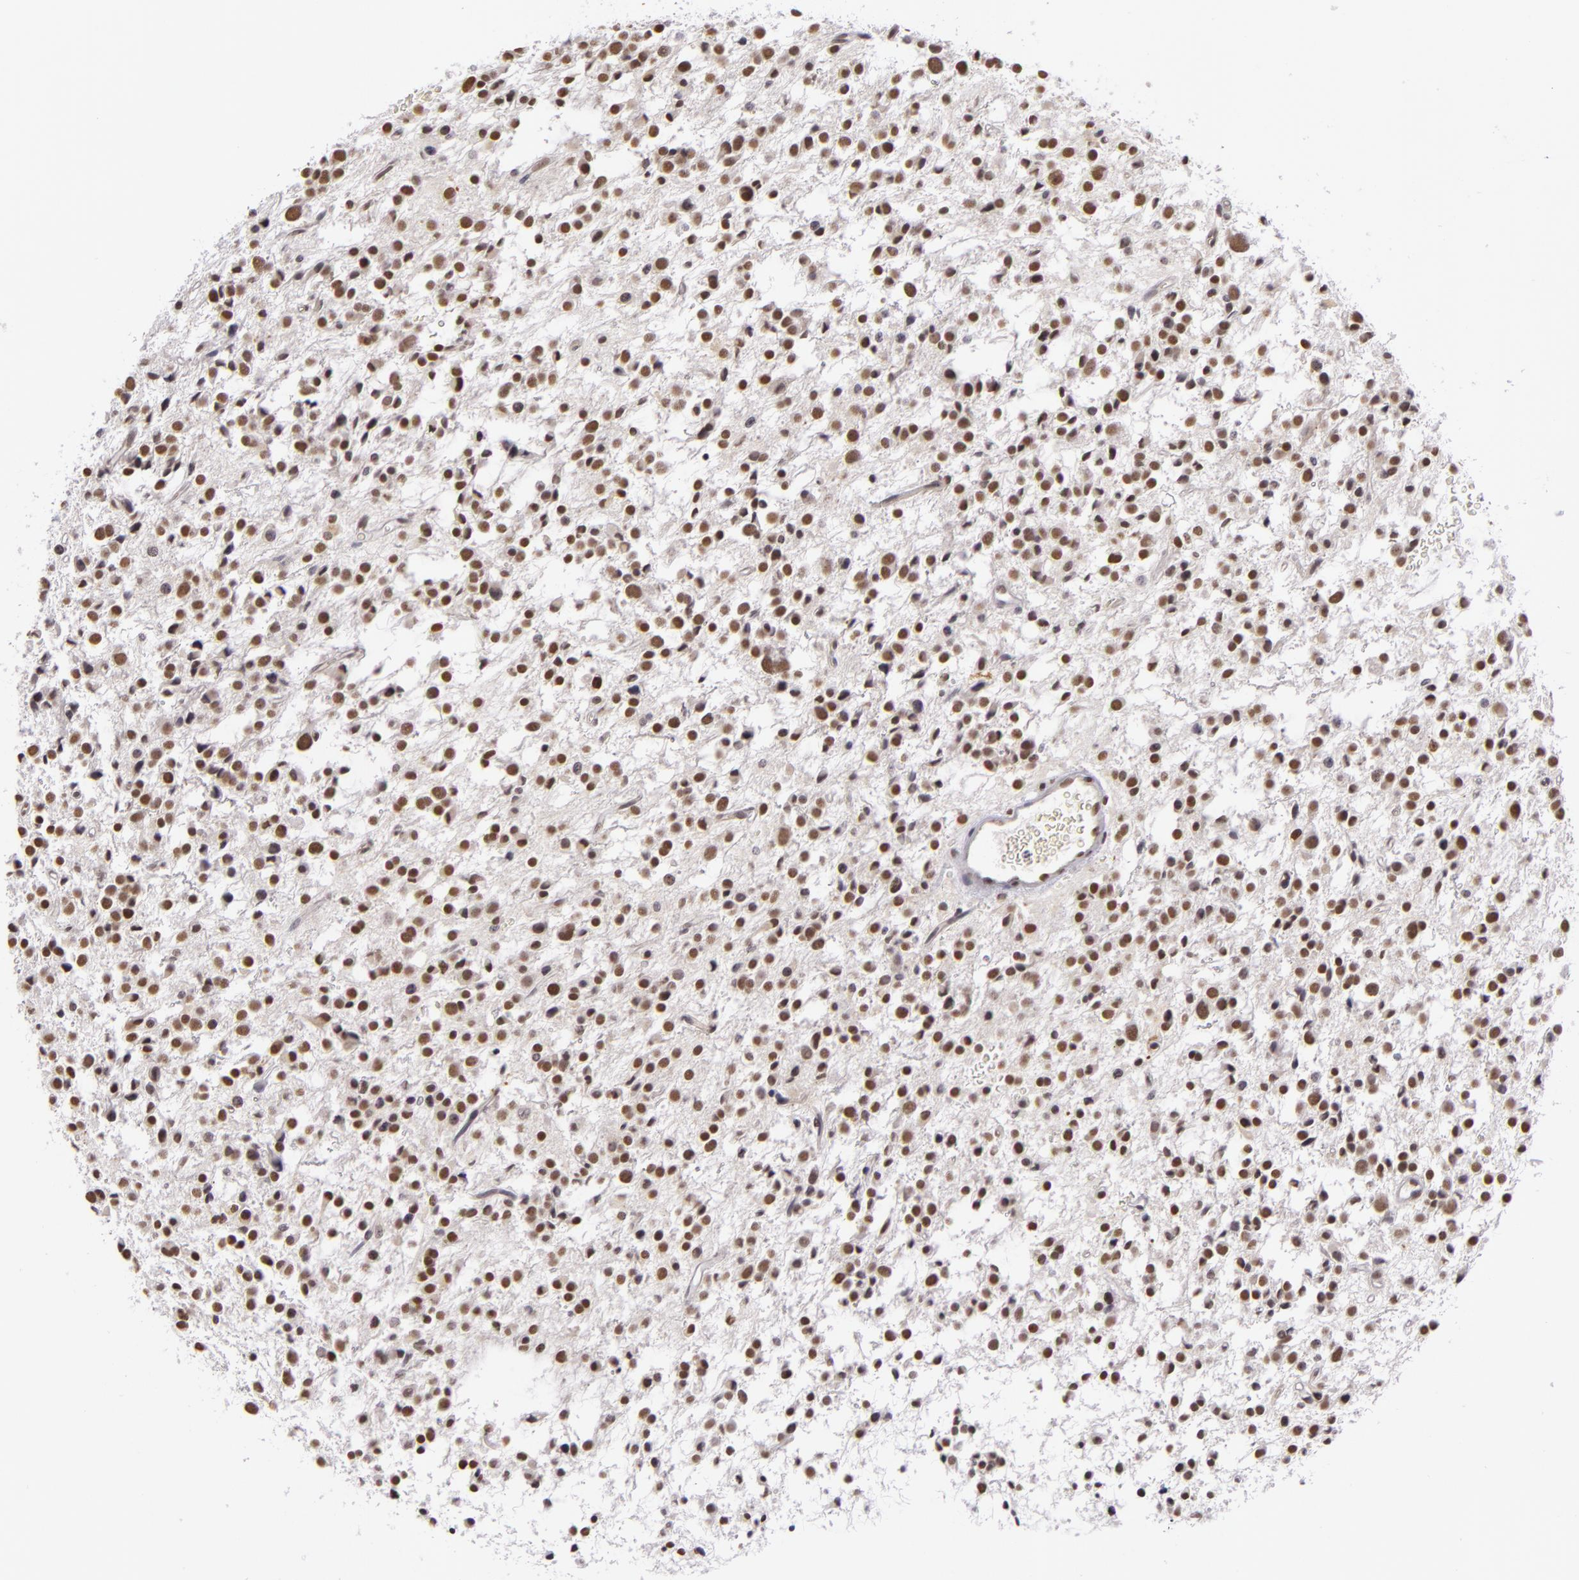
{"staining": {"intensity": "weak", "quantity": ">75%", "location": "nuclear"}, "tissue": "glioma", "cell_type": "Tumor cells", "image_type": "cancer", "snomed": [{"axis": "morphology", "description": "Glioma, malignant, Low grade"}, {"axis": "topography", "description": "Brain"}], "caption": "A low amount of weak nuclear expression is present in approximately >75% of tumor cells in malignant glioma (low-grade) tissue.", "gene": "RRP7A", "patient": {"sex": "female", "age": 36}}